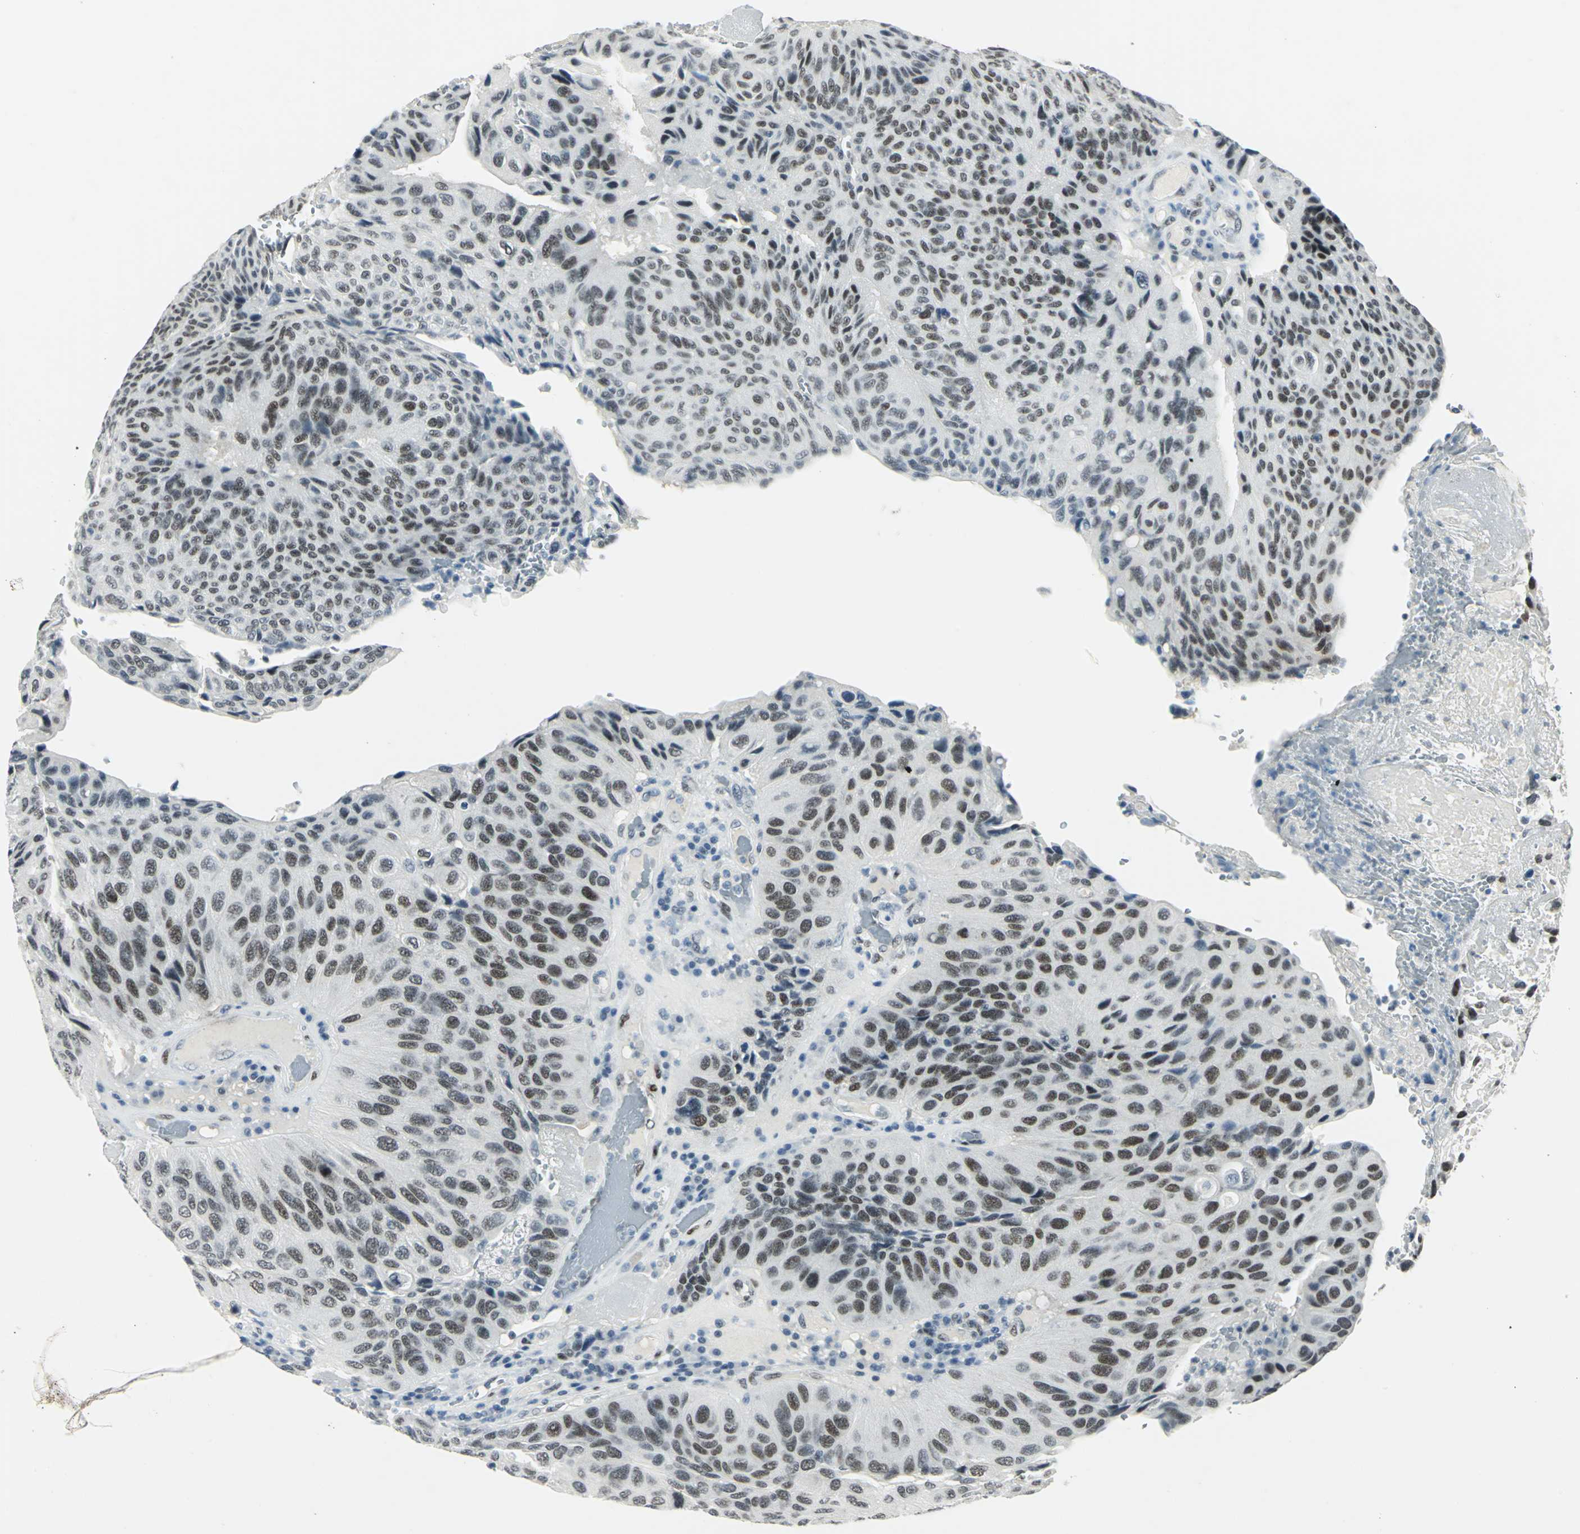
{"staining": {"intensity": "strong", "quantity": ">75%", "location": "nuclear"}, "tissue": "urothelial cancer", "cell_type": "Tumor cells", "image_type": "cancer", "snomed": [{"axis": "morphology", "description": "Urothelial carcinoma, High grade"}, {"axis": "topography", "description": "Urinary bladder"}], "caption": "Protein analysis of high-grade urothelial carcinoma tissue exhibits strong nuclear staining in approximately >75% of tumor cells.", "gene": "MEIS2", "patient": {"sex": "male", "age": 66}}